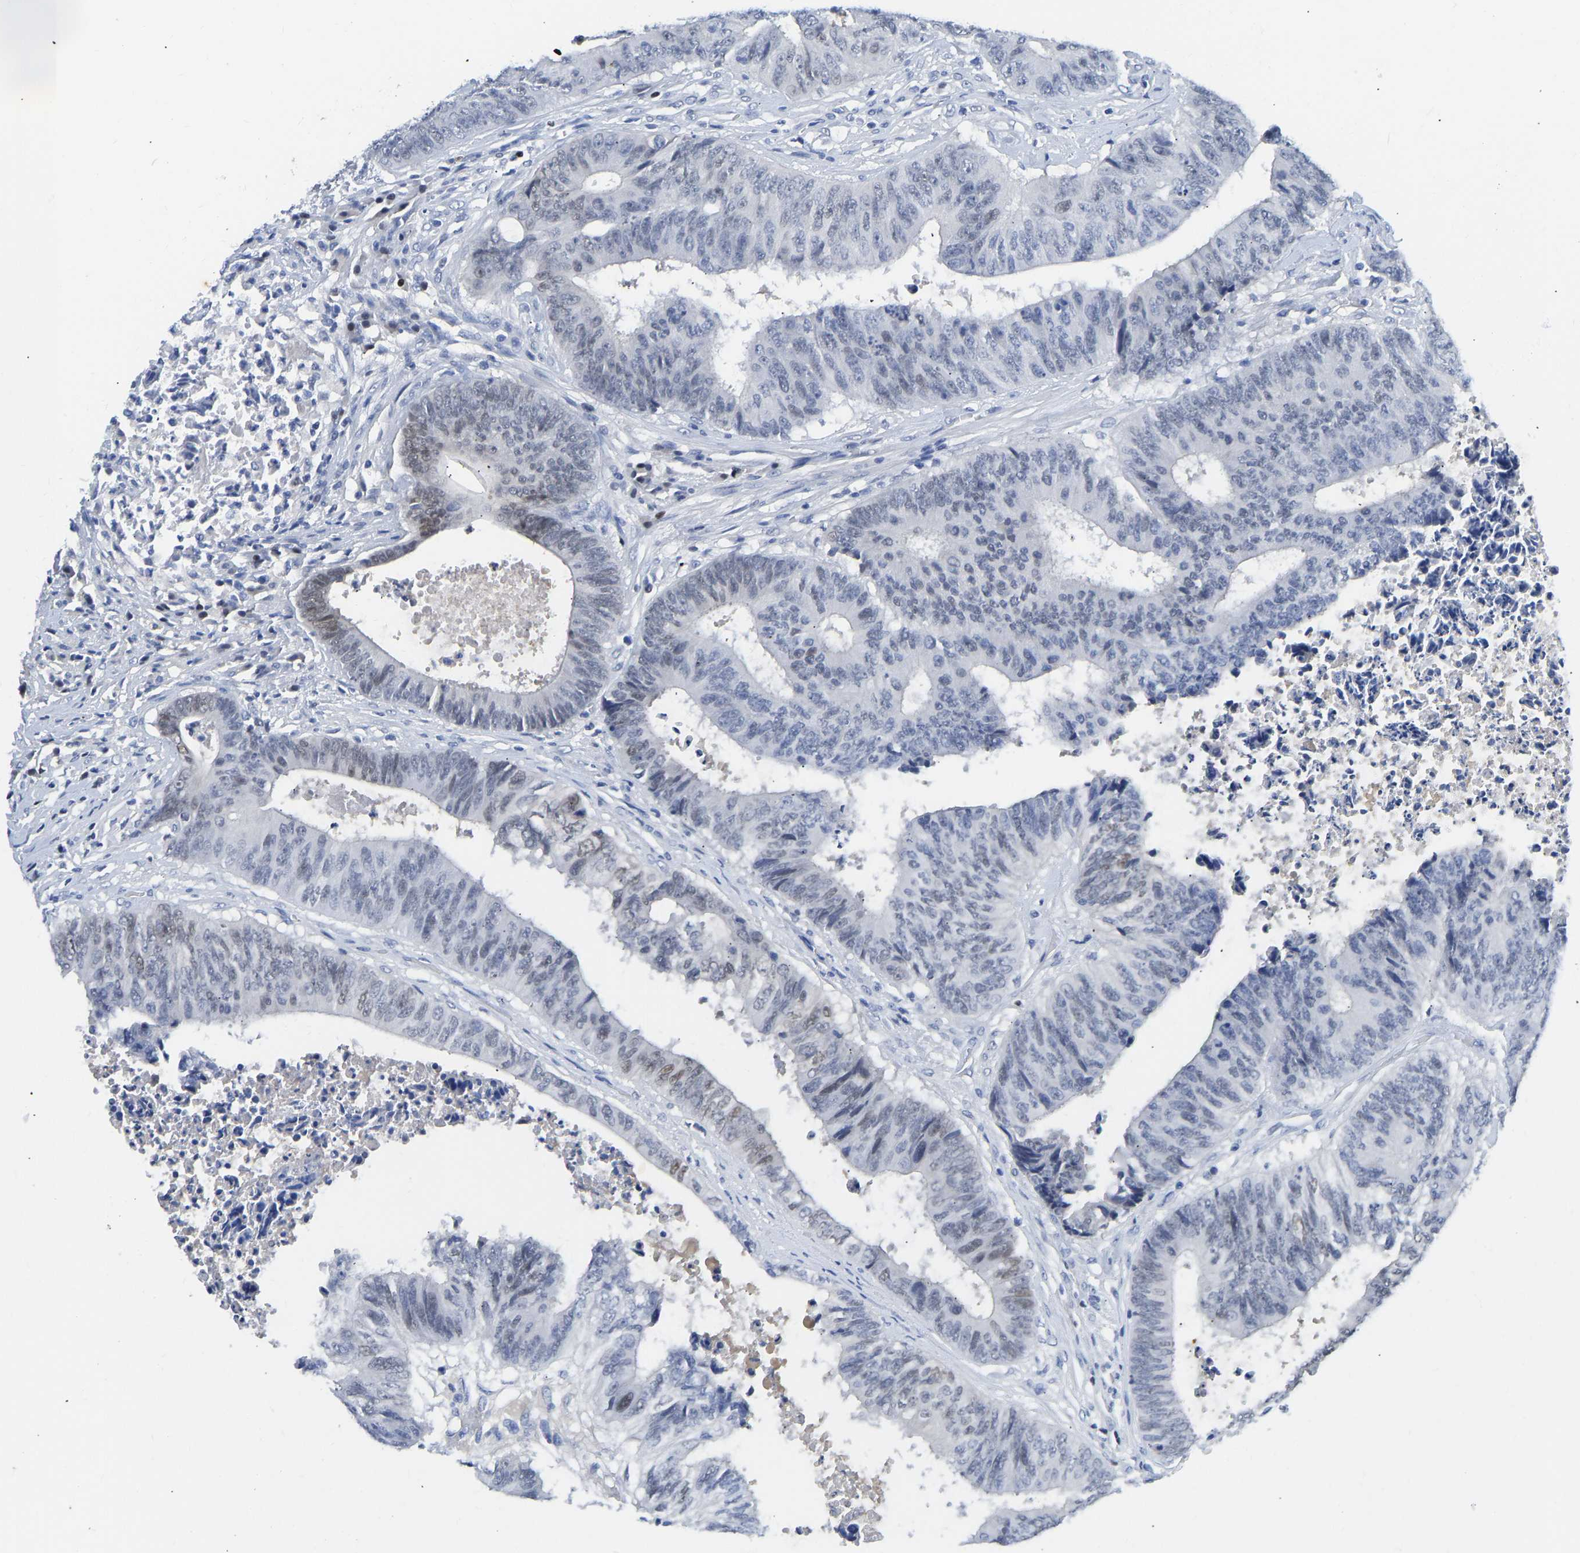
{"staining": {"intensity": "moderate", "quantity": "<25%", "location": "nuclear"}, "tissue": "colorectal cancer", "cell_type": "Tumor cells", "image_type": "cancer", "snomed": [{"axis": "morphology", "description": "Adenocarcinoma, NOS"}, {"axis": "topography", "description": "Rectum"}], "caption": "Protein staining displays moderate nuclear staining in approximately <25% of tumor cells in colorectal adenocarcinoma.", "gene": "TCF7", "patient": {"sex": "male", "age": 72}}